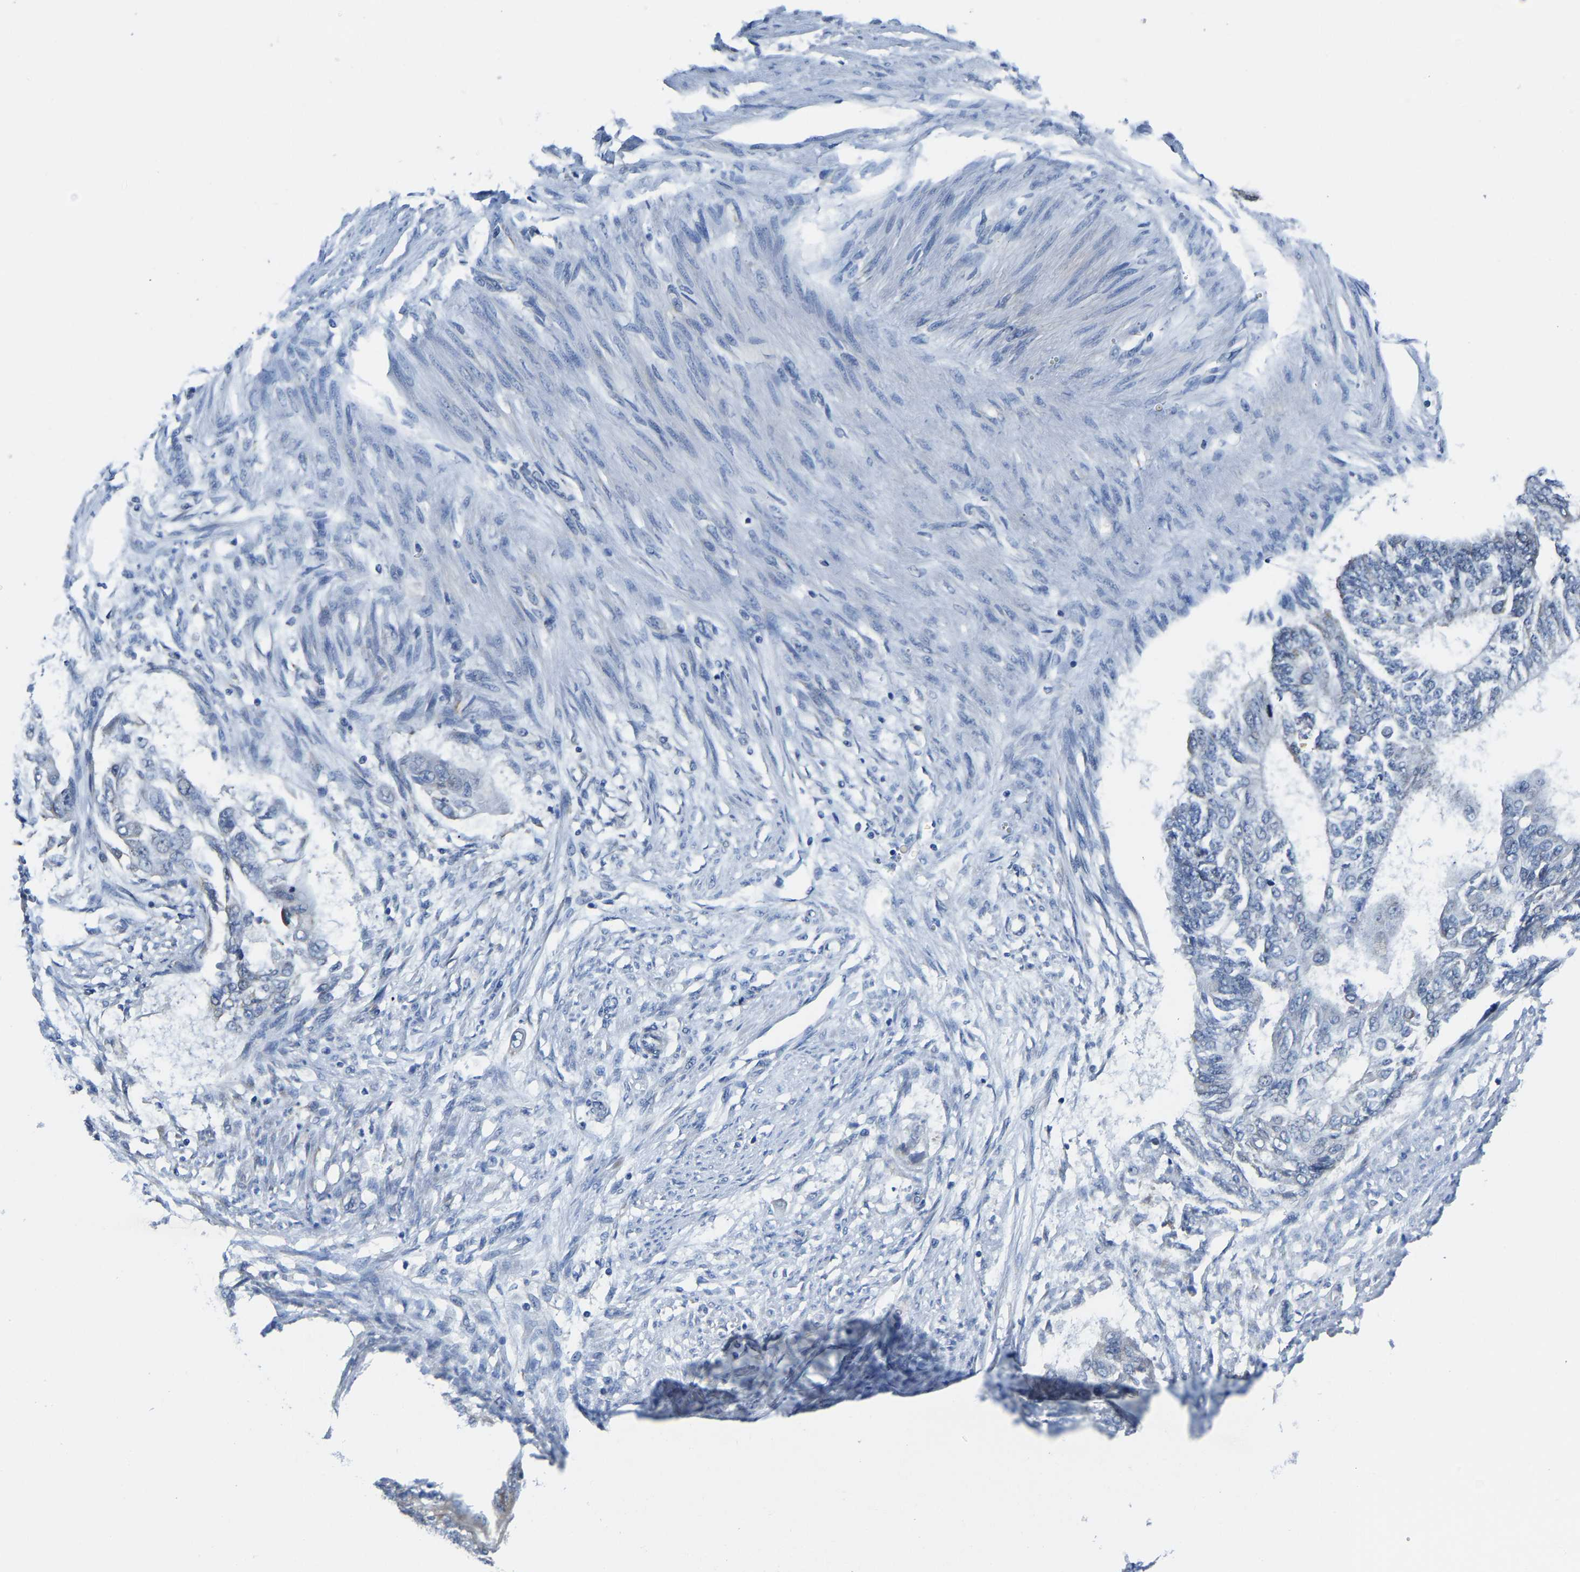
{"staining": {"intensity": "negative", "quantity": "none", "location": "none"}, "tissue": "endometrial cancer", "cell_type": "Tumor cells", "image_type": "cancer", "snomed": [{"axis": "morphology", "description": "Adenocarcinoma, NOS"}, {"axis": "topography", "description": "Endometrium"}], "caption": "A micrograph of human adenocarcinoma (endometrial) is negative for staining in tumor cells.", "gene": "G3BP2", "patient": {"sex": "female", "age": 32}}